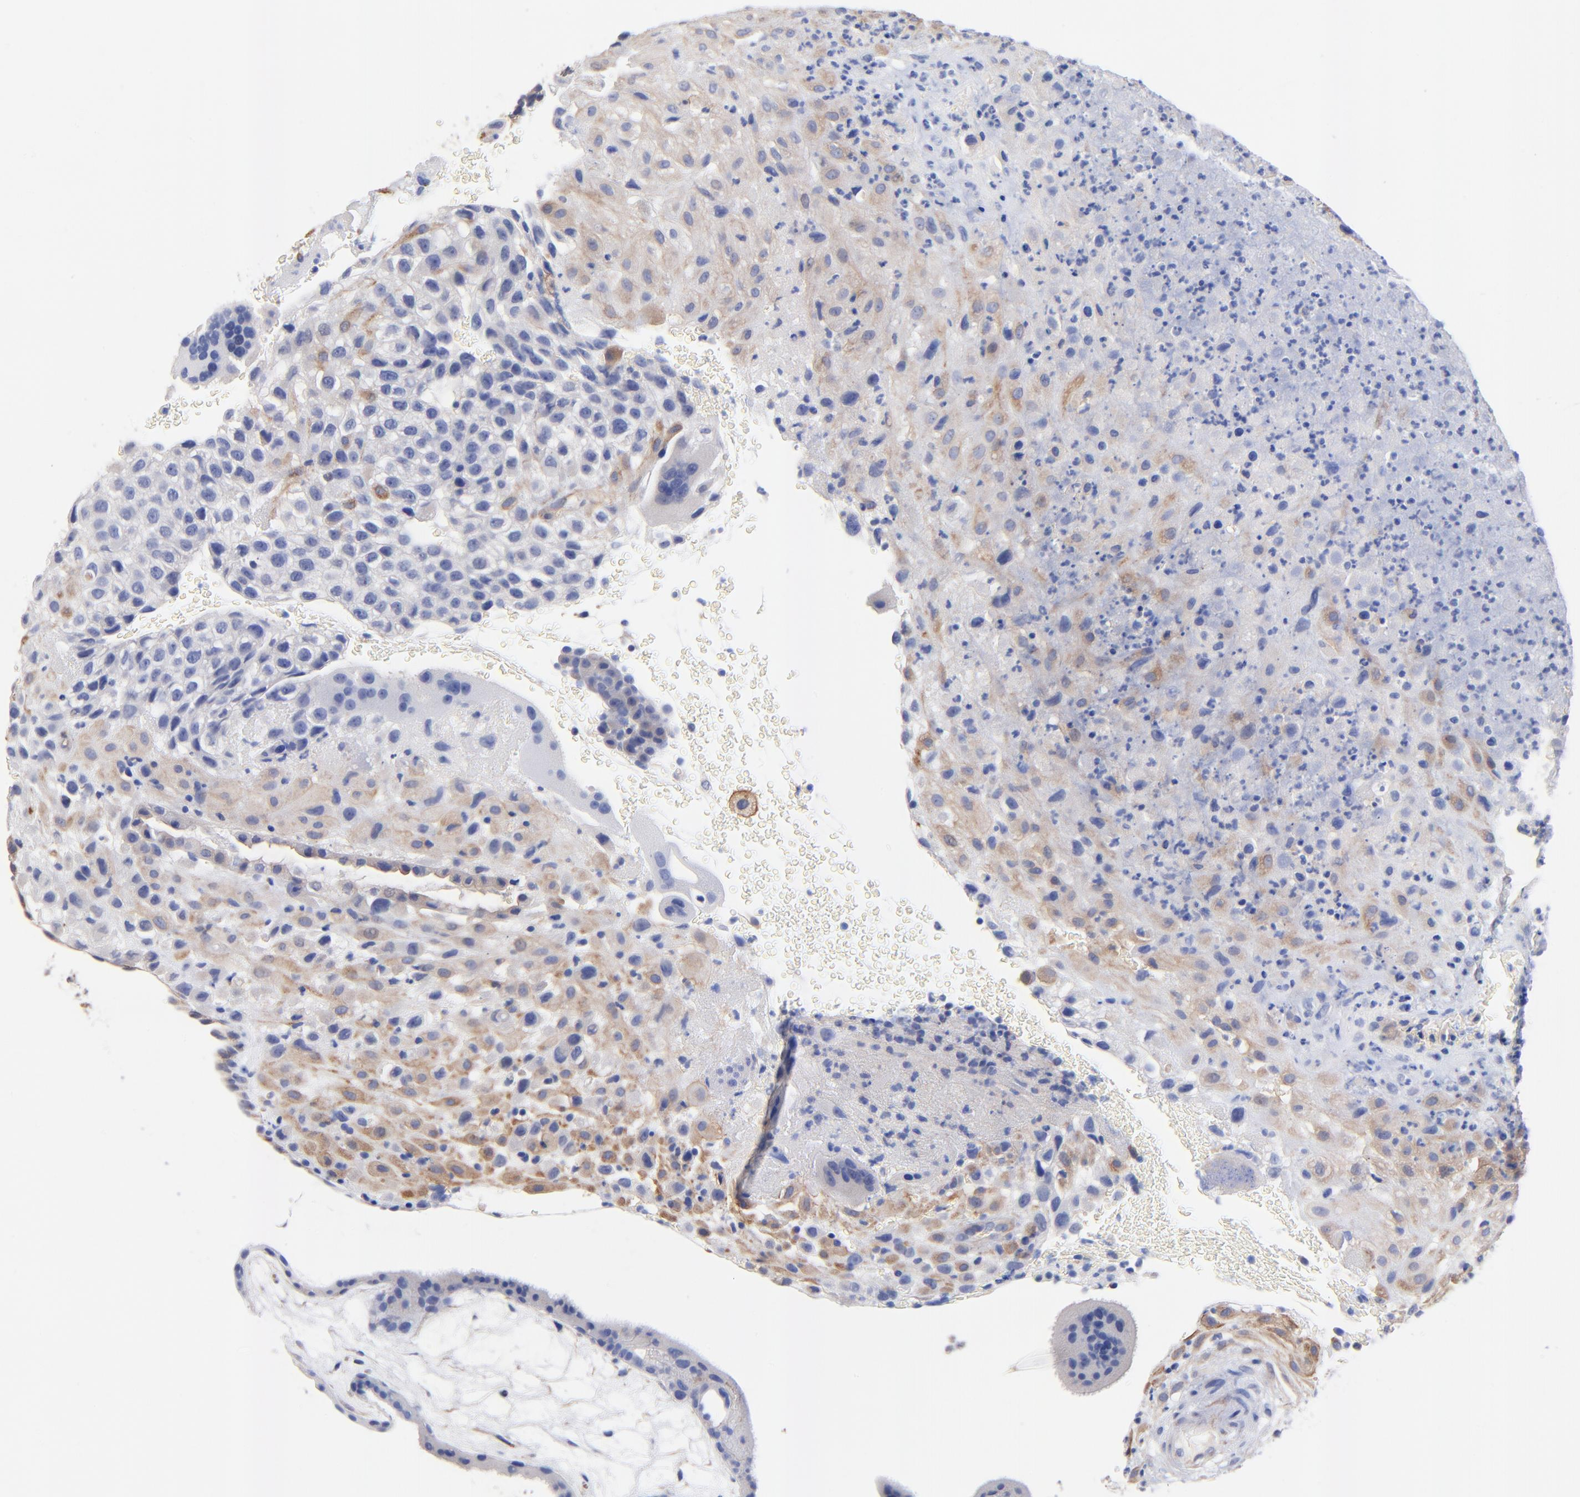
{"staining": {"intensity": "weak", "quantity": "25%-75%", "location": "cytoplasmic/membranous"}, "tissue": "placenta", "cell_type": "Decidual cells", "image_type": "normal", "snomed": [{"axis": "morphology", "description": "Normal tissue, NOS"}, {"axis": "topography", "description": "Placenta"}], "caption": "Weak cytoplasmic/membranous positivity is seen in approximately 25%-75% of decidual cells in unremarkable placenta. (Stains: DAB (3,3'-diaminobenzidine) in brown, nuclei in blue, Microscopy: brightfield microscopy at high magnification).", "gene": "SLC44A2", "patient": {"sex": "female", "age": 19}}